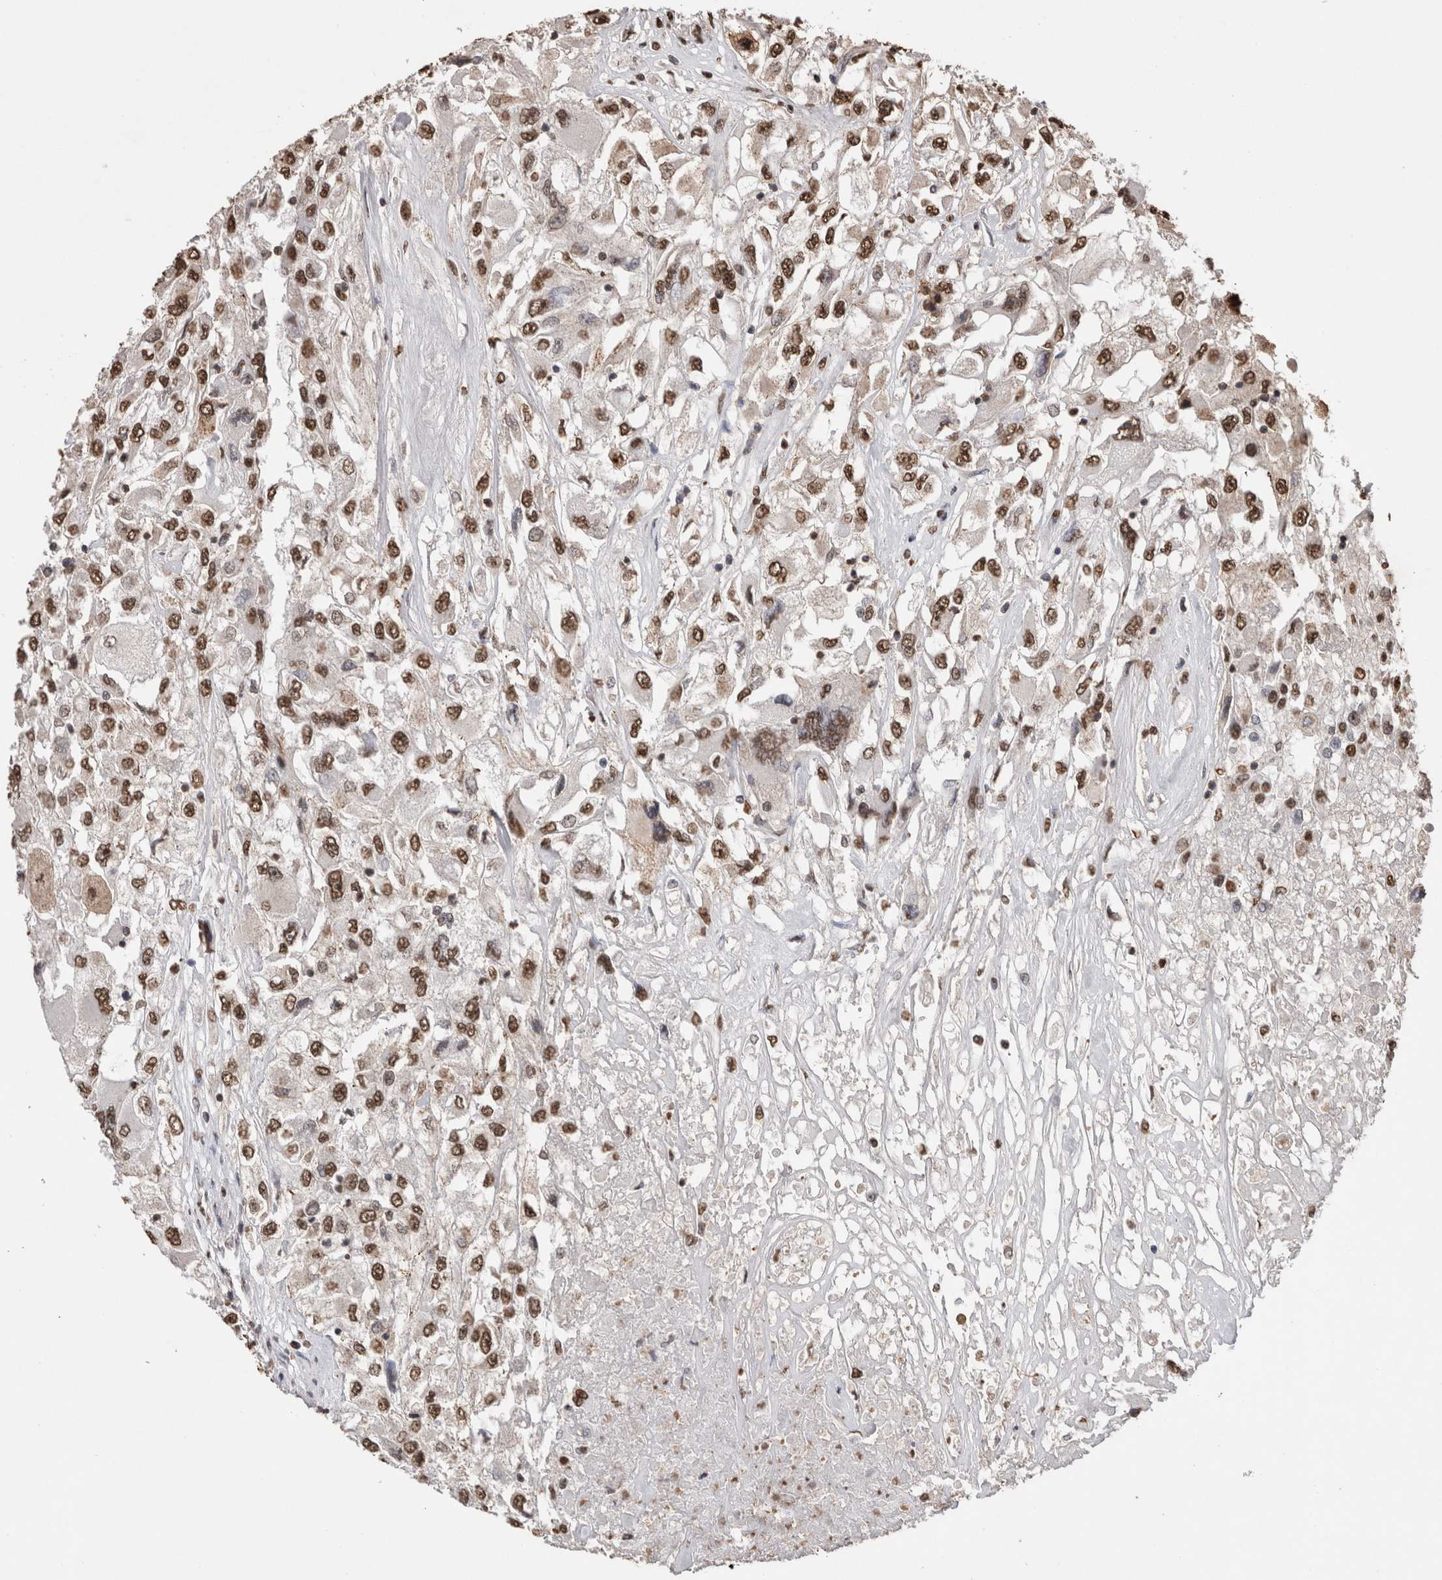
{"staining": {"intensity": "moderate", "quantity": ">75%", "location": "nuclear"}, "tissue": "renal cancer", "cell_type": "Tumor cells", "image_type": "cancer", "snomed": [{"axis": "morphology", "description": "Adenocarcinoma, NOS"}, {"axis": "topography", "description": "Kidney"}], "caption": "Immunohistochemistry (IHC) micrograph of neoplastic tissue: adenocarcinoma (renal) stained using immunohistochemistry reveals medium levels of moderate protein expression localized specifically in the nuclear of tumor cells, appearing as a nuclear brown color.", "gene": "NTHL1", "patient": {"sex": "female", "age": 52}}